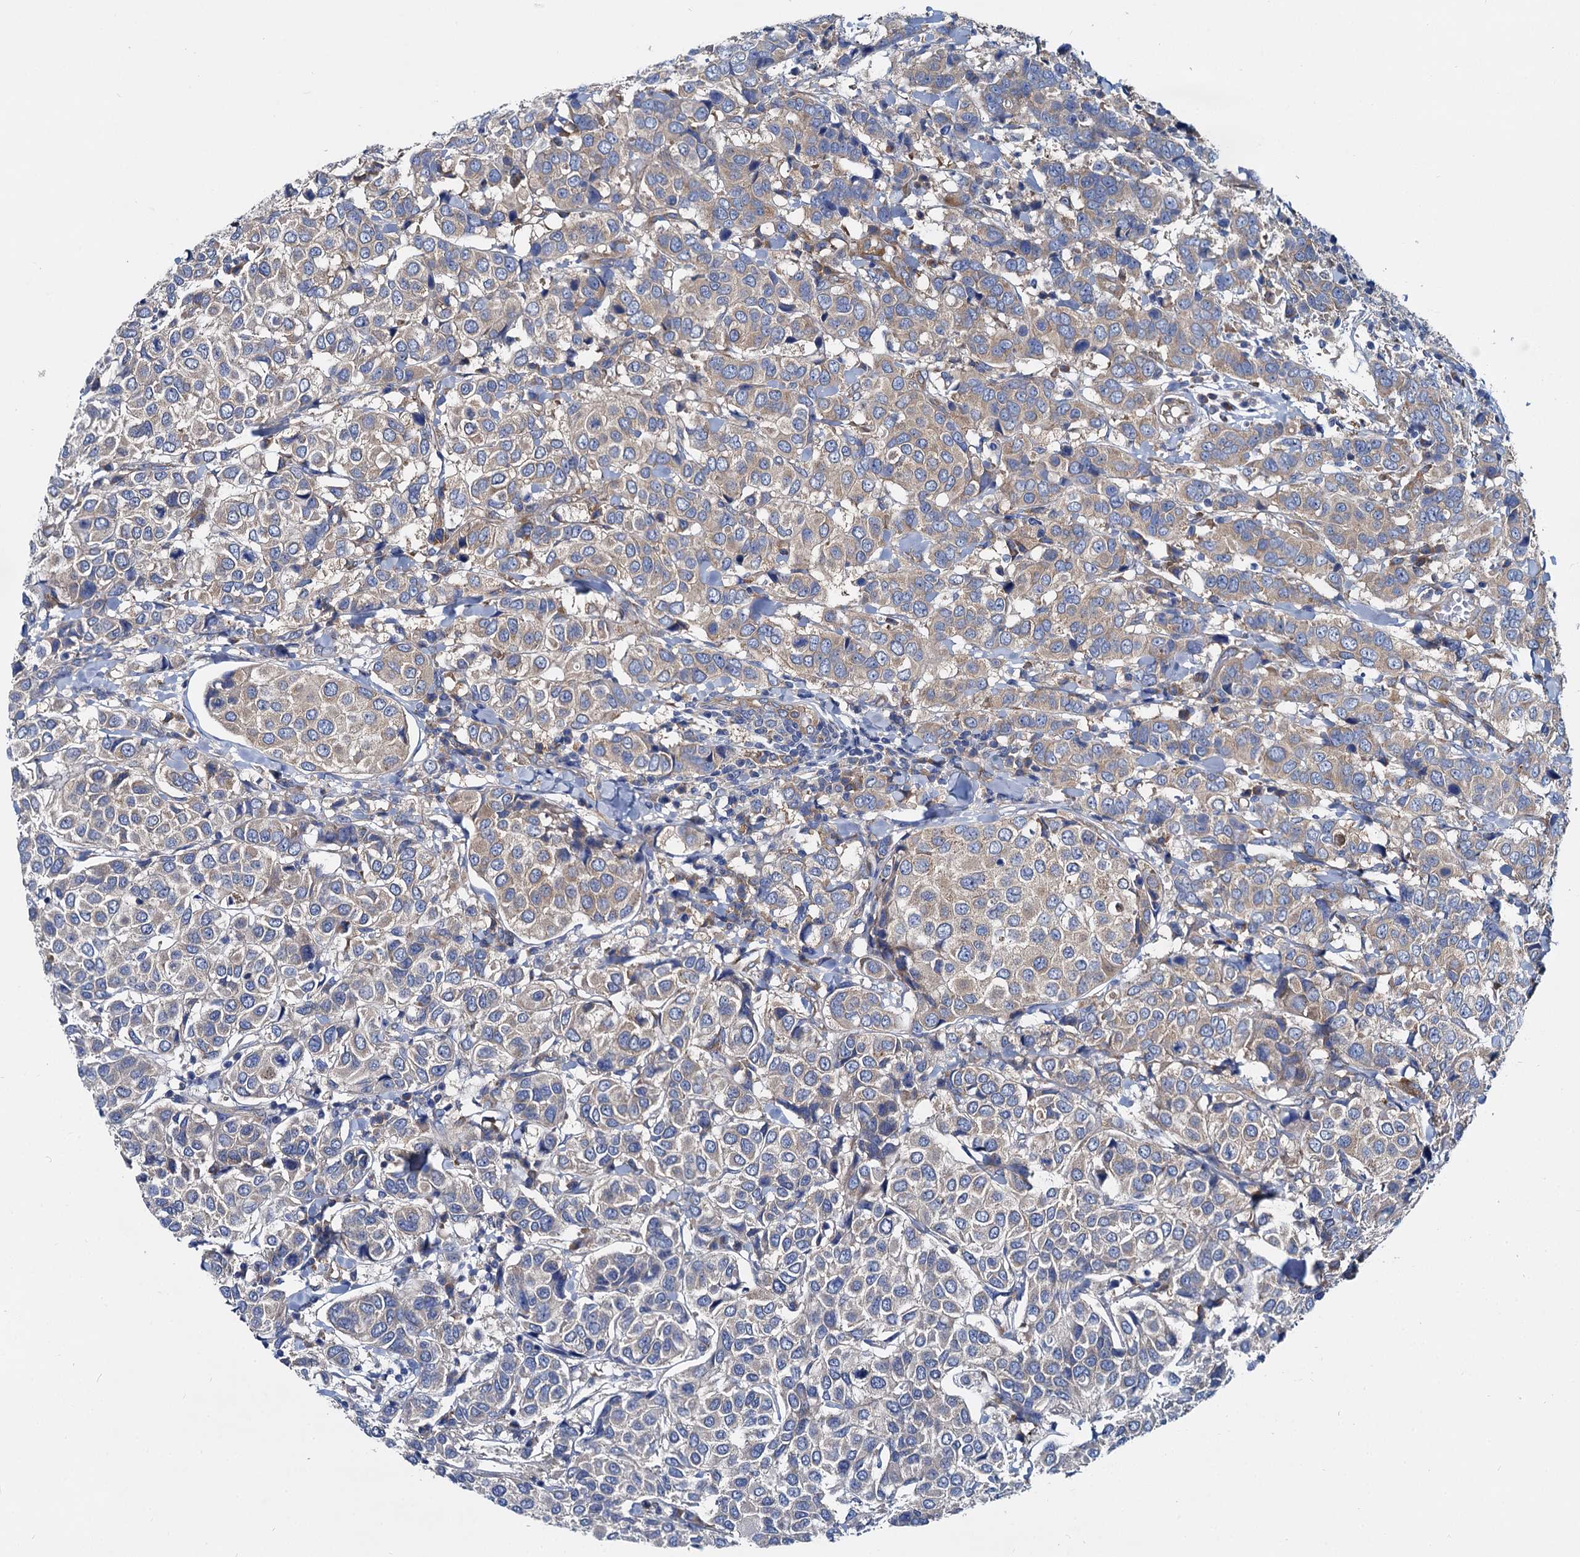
{"staining": {"intensity": "weak", "quantity": "<25%", "location": "cytoplasmic/membranous"}, "tissue": "breast cancer", "cell_type": "Tumor cells", "image_type": "cancer", "snomed": [{"axis": "morphology", "description": "Duct carcinoma"}, {"axis": "topography", "description": "Breast"}], "caption": "High power microscopy micrograph of an IHC photomicrograph of breast cancer, revealing no significant staining in tumor cells.", "gene": "QARS1", "patient": {"sex": "female", "age": 55}}